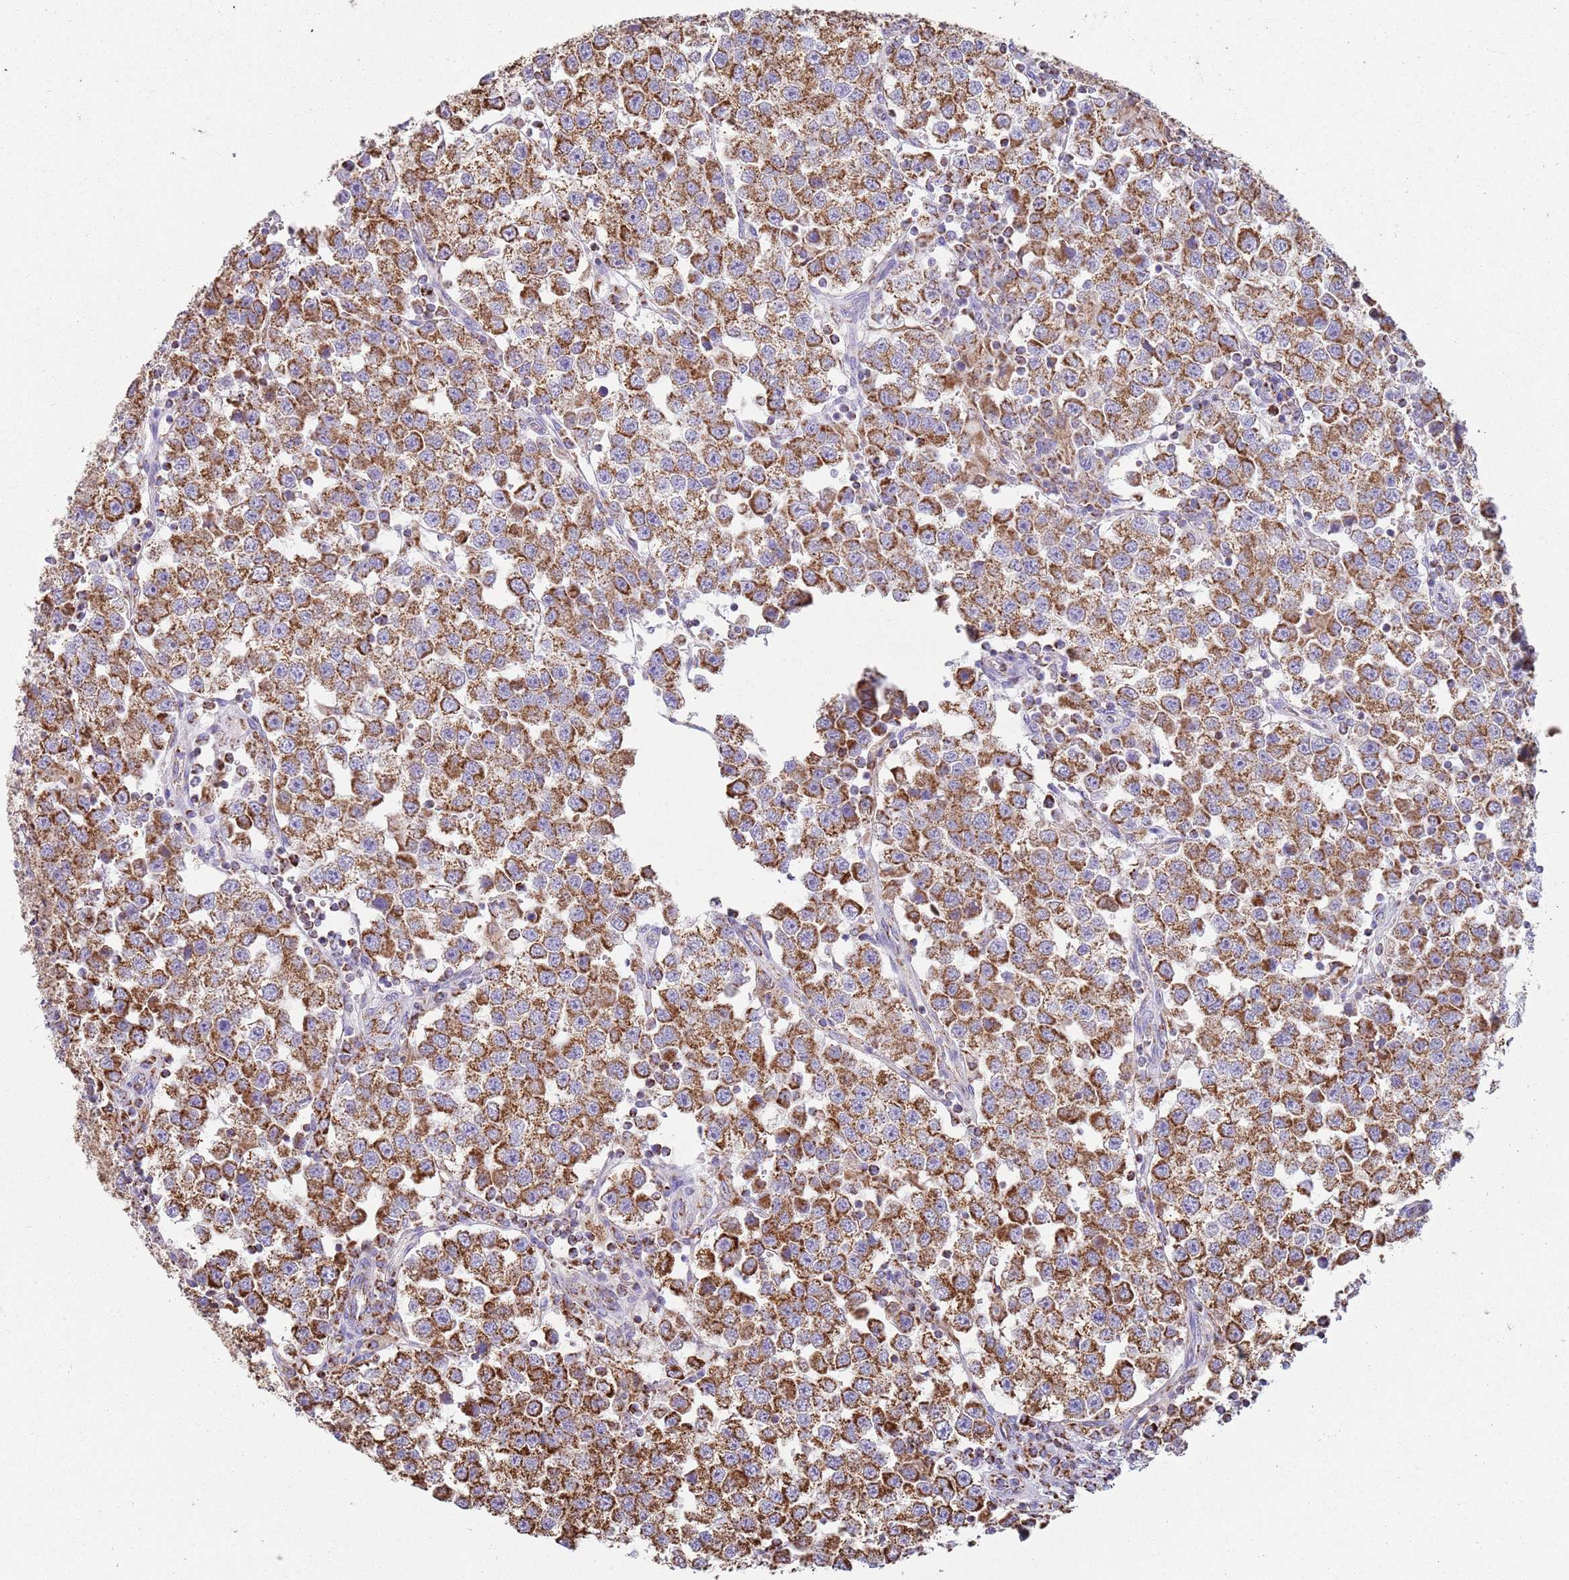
{"staining": {"intensity": "moderate", "quantity": ">75%", "location": "cytoplasmic/membranous"}, "tissue": "testis cancer", "cell_type": "Tumor cells", "image_type": "cancer", "snomed": [{"axis": "morphology", "description": "Seminoma, NOS"}, {"axis": "topography", "description": "Testis"}], "caption": "The photomicrograph displays immunohistochemical staining of seminoma (testis). There is moderate cytoplasmic/membranous expression is seen in approximately >75% of tumor cells. Ihc stains the protein in brown and the nuclei are stained blue.", "gene": "TTLL1", "patient": {"sex": "male", "age": 37}}